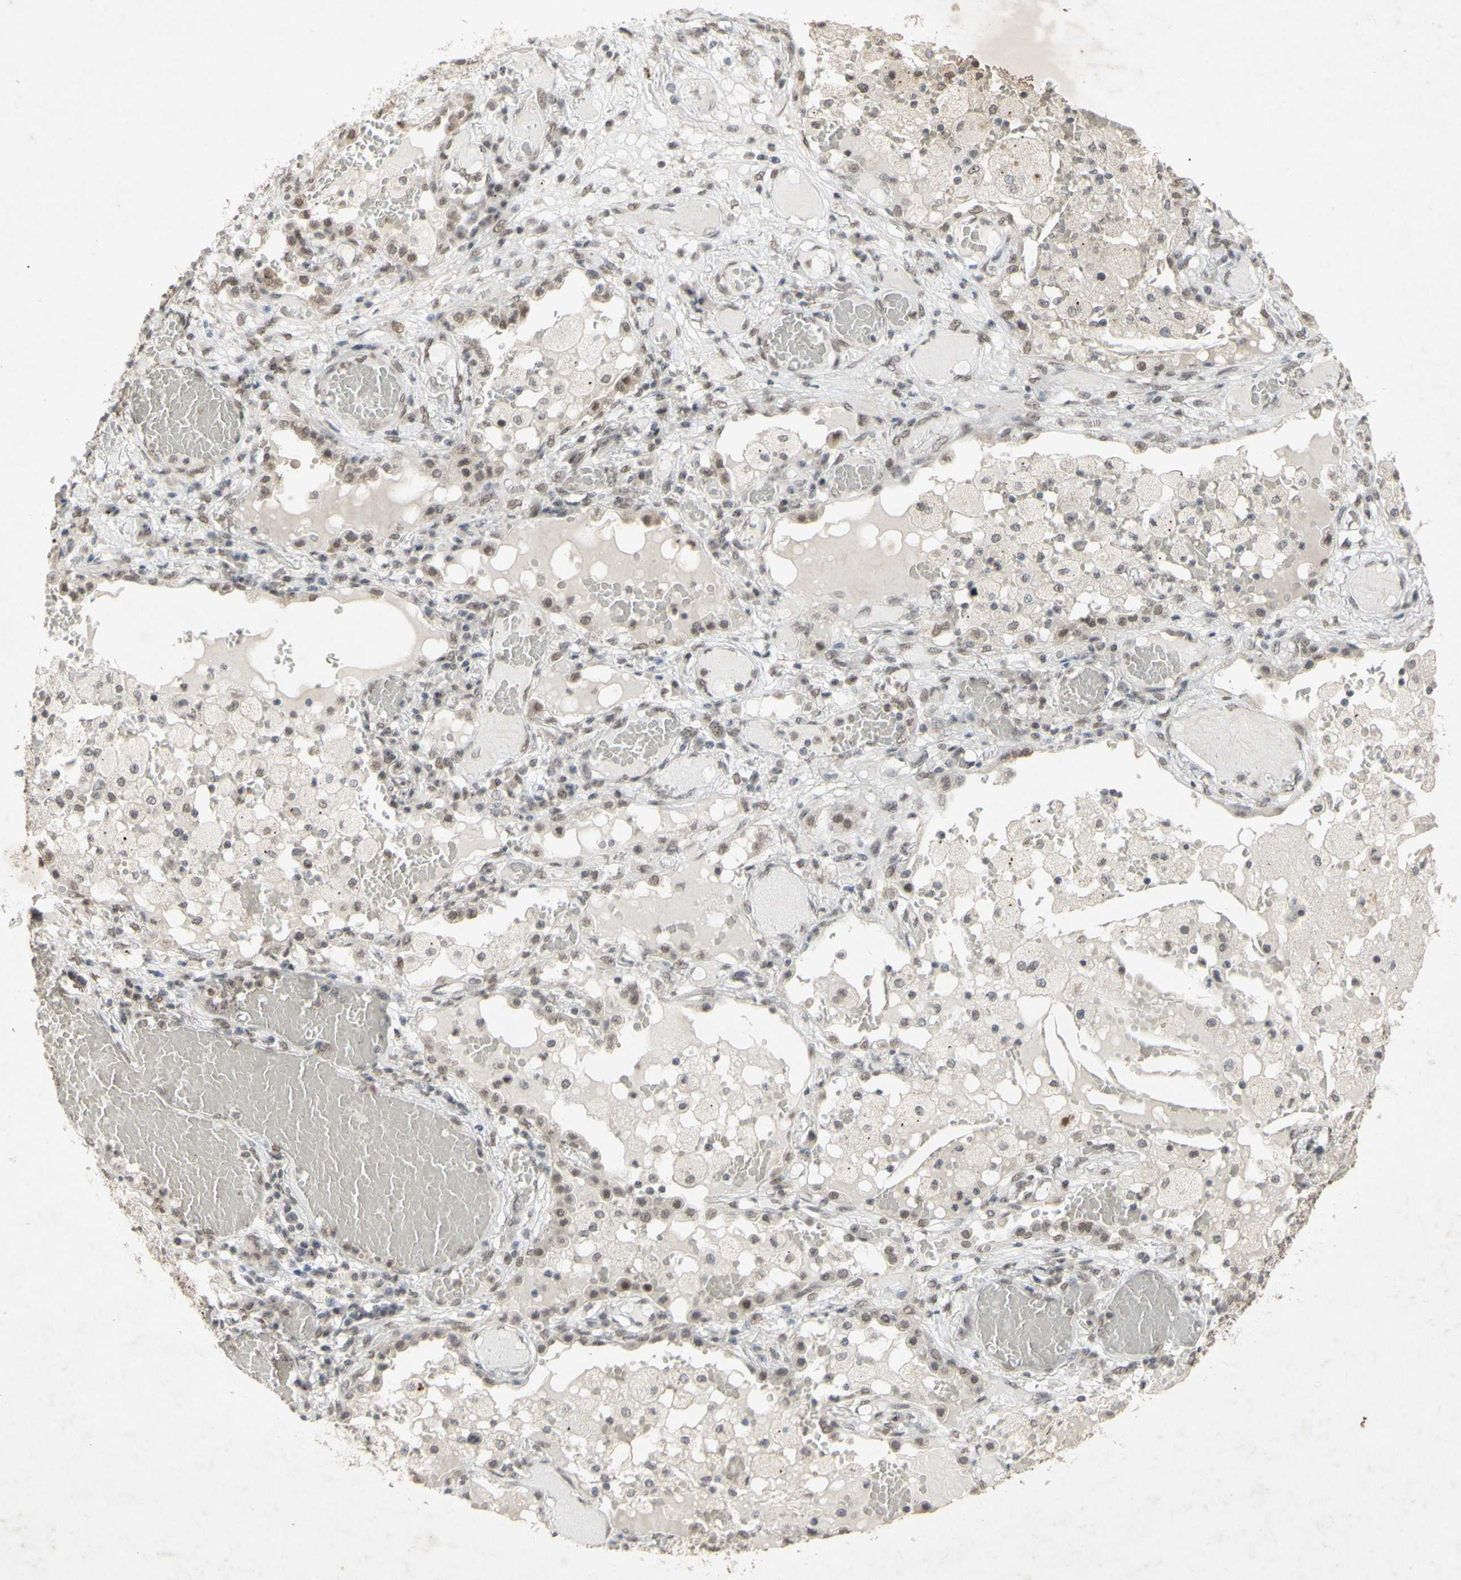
{"staining": {"intensity": "moderate", "quantity": "25%-75%", "location": "nuclear"}, "tissue": "lung cancer", "cell_type": "Tumor cells", "image_type": "cancer", "snomed": [{"axis": "morphology", "description": "Squamous cell carcinoma, NOS"}, {"axis": "topography", "description": "Lung"}], "caption": "Immunohistochemistry (IHC) photomicrograph of neoplastic tissue: lung cancer stained using IHC shows medium levels of moderate protein expression localized specifically in the nuclear of tumor cells, appearing as a nuclear brown color.", "gene": "CENPB", "patient": {"sex": "male", "age": 71}}